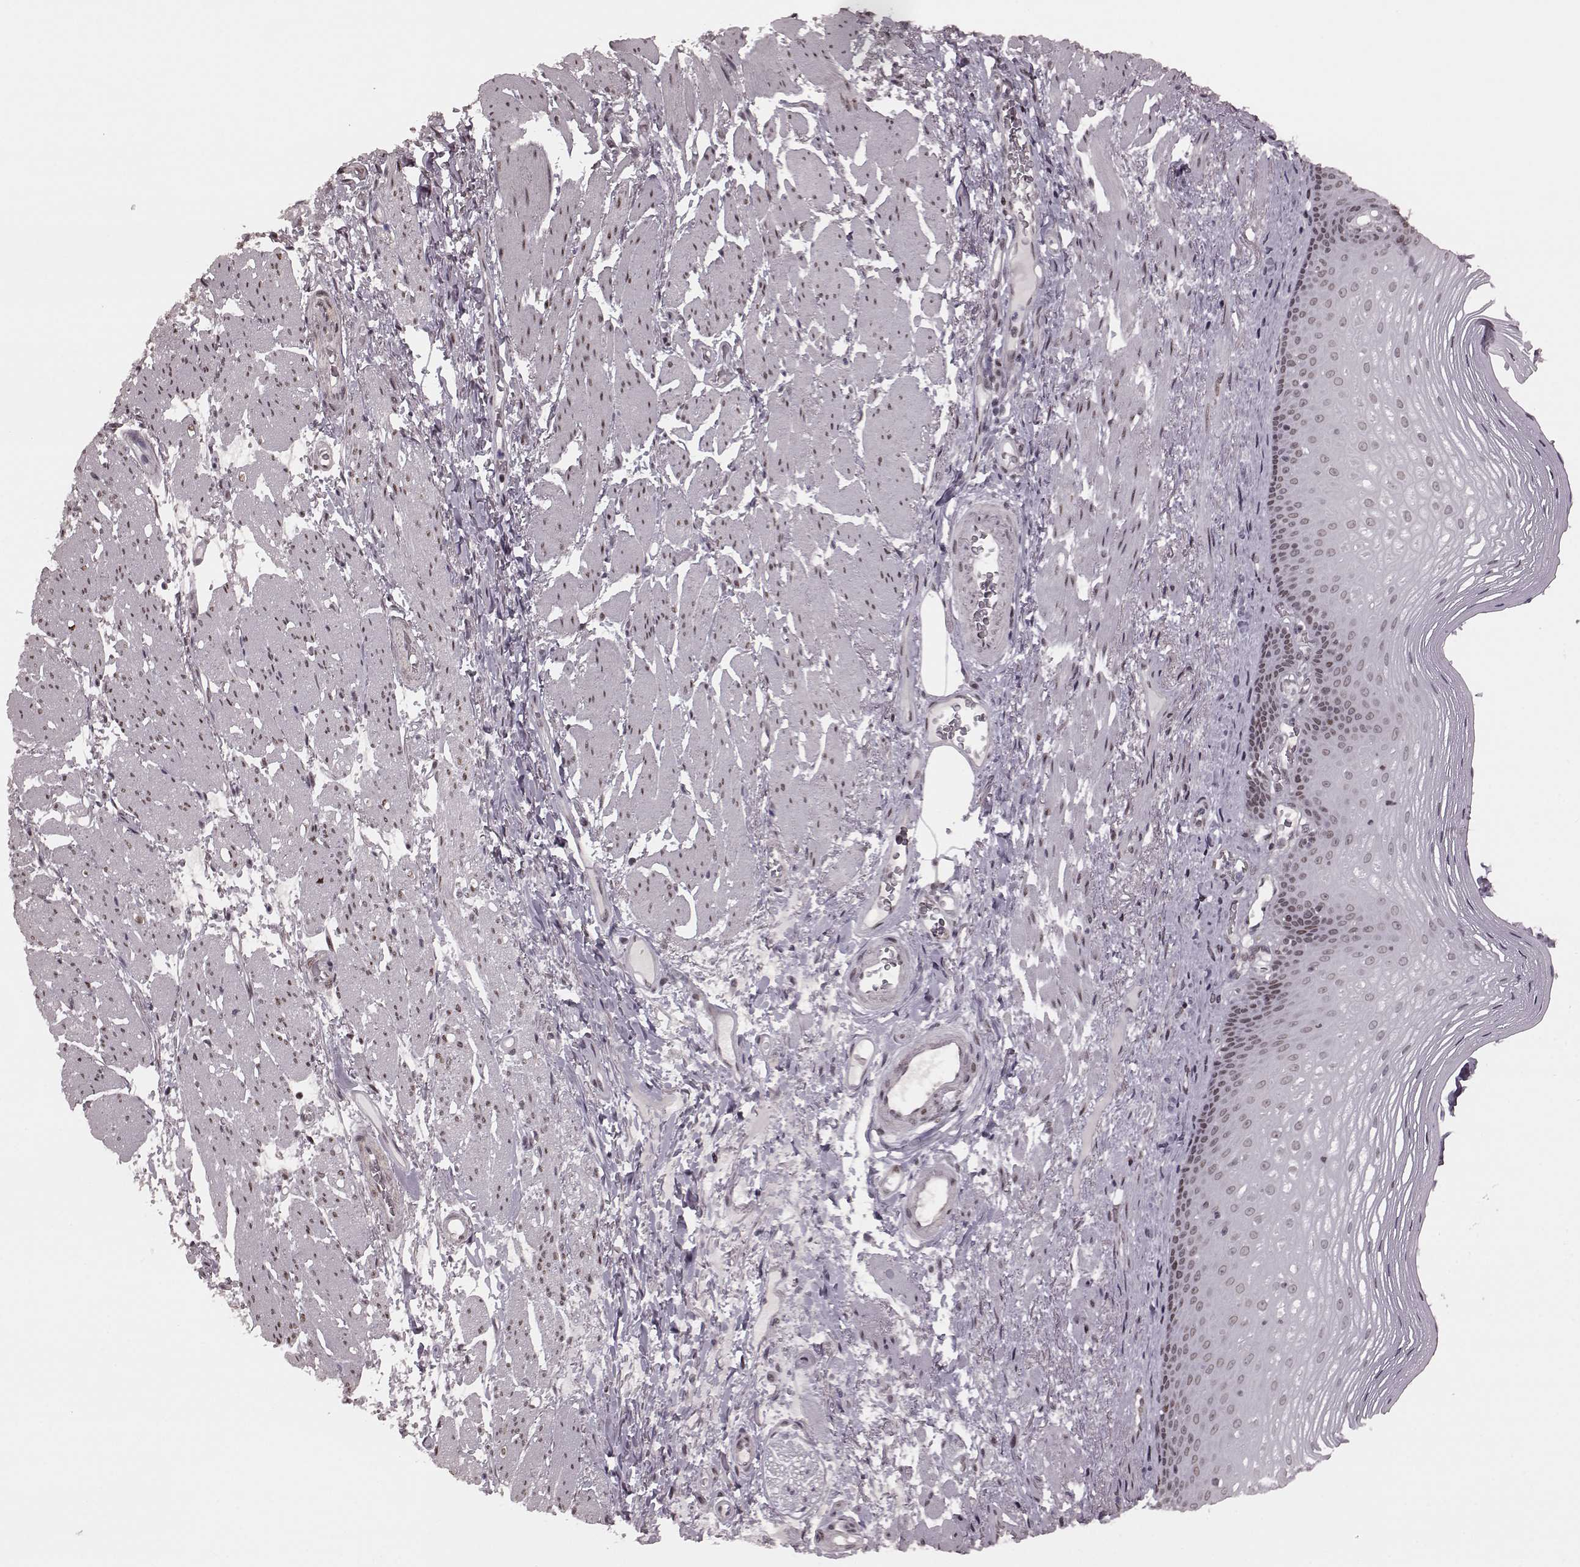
{"staining": {"intensity": "weak", "quantity": ">75%", "location": "nuclear"}, "tissue": "esophagus", "cell_type": "Squamous epithelial cells", "image_type": "normal", "snomed": [{"axis": "morphology", "description": "Normal tissue, NOS"}, {"axis": "topography", "description": "Esophagus"}], "caption": "Approximately >75% of squamous epithelial cells in normal human esophagus exhibit weak nuclear protein staining as visualized by brown immunohistochemical staining.", "gene": "NR2C1", "patient": {"sex": "male", "age": 76}}